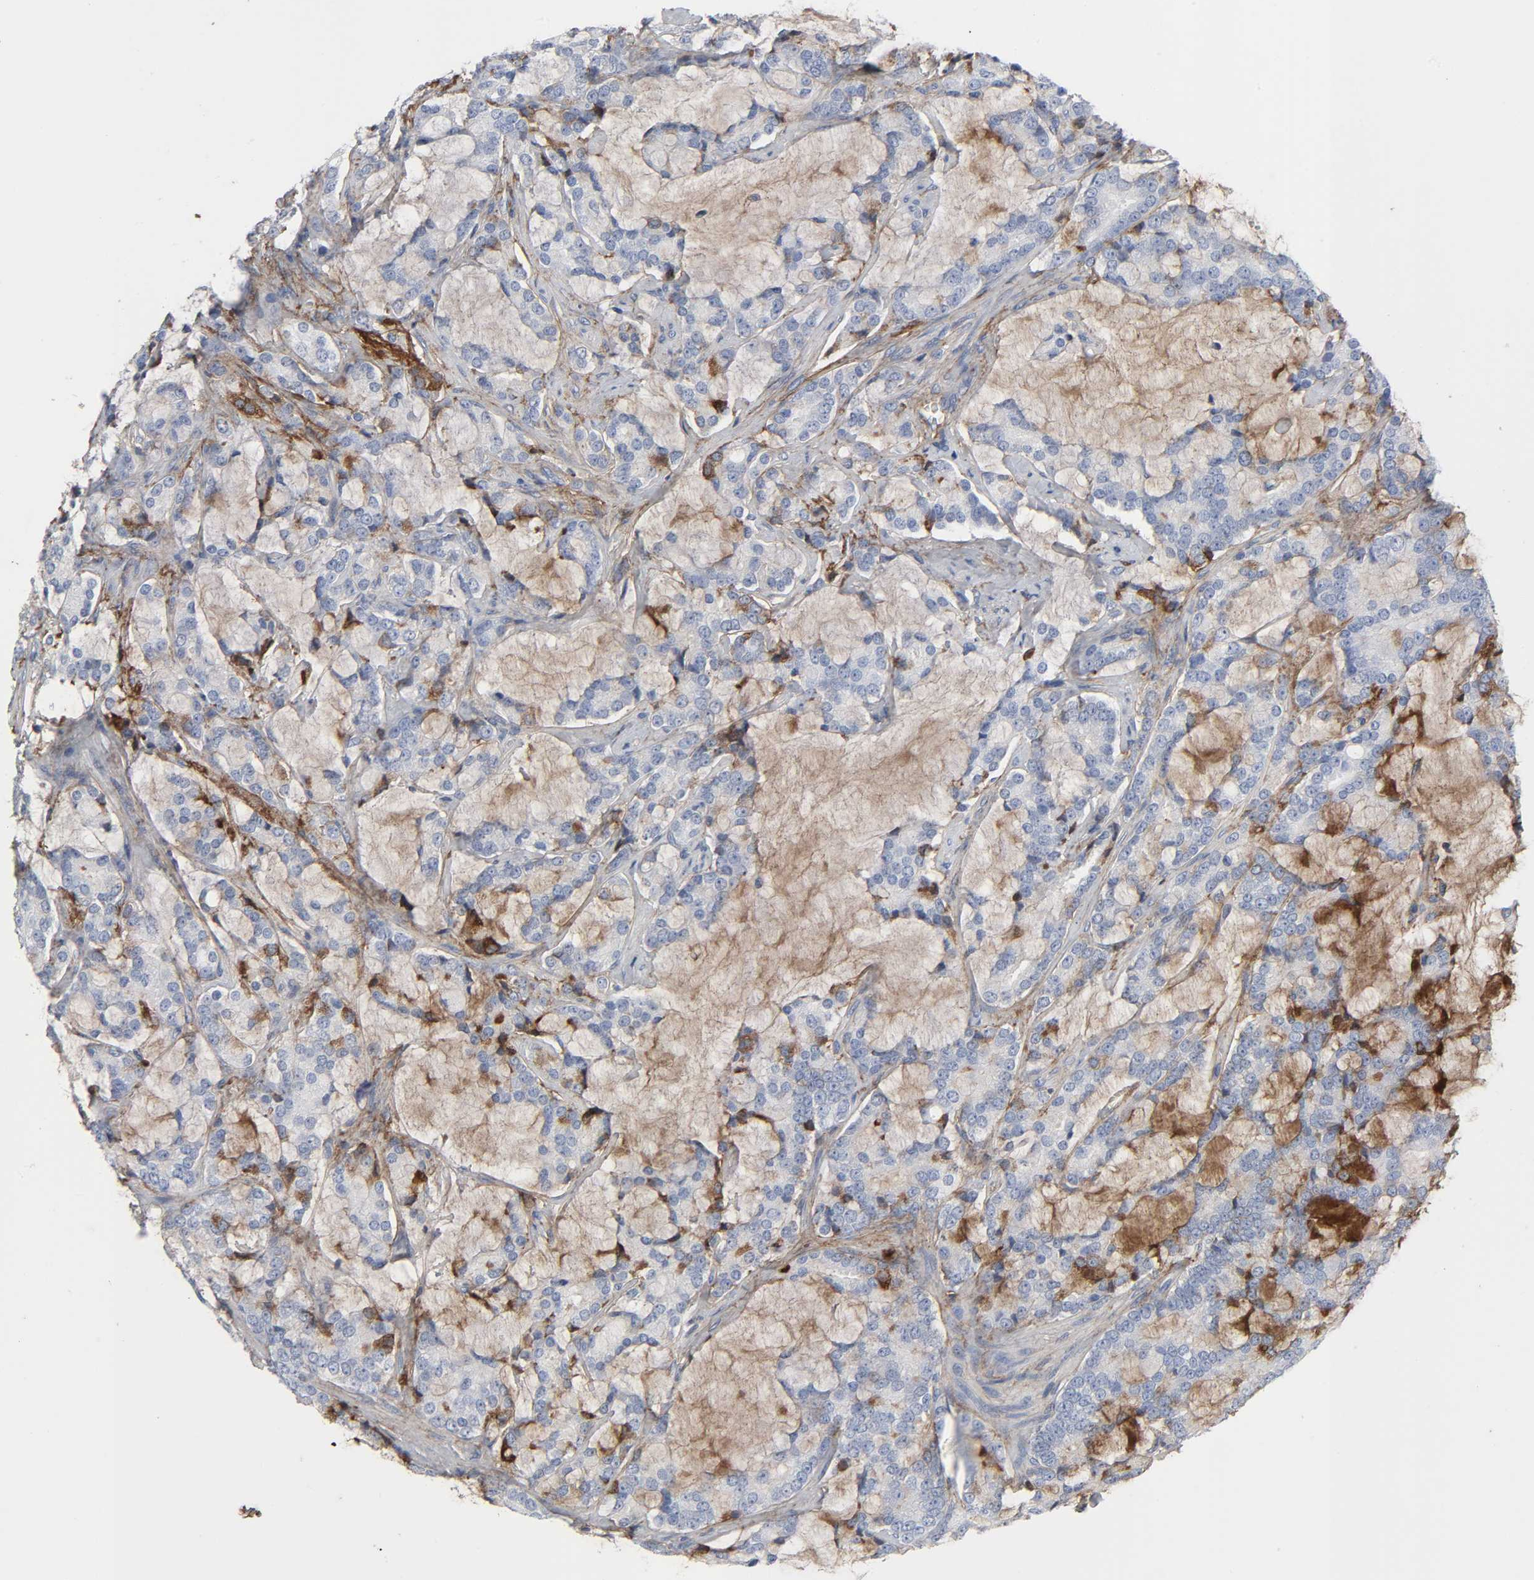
{"staining": {"intensity": "negative", "quantity": "none", "location": "none"}, "tissue": "prostate cancer", "cell_type": "Tumor cells", "image_type": "cancer", "snomed": [{"axis": "morphology", "description": "Adenocarcinoma, Low grade"}, {"axis": "topography", "description": "Prostate"}], "caption": "Tumor cells show no significant positivity in prostate adenocarcinoma (low-grade).", "gene": "FBLN1", "patient": {"sex": "male", "age": 58}}